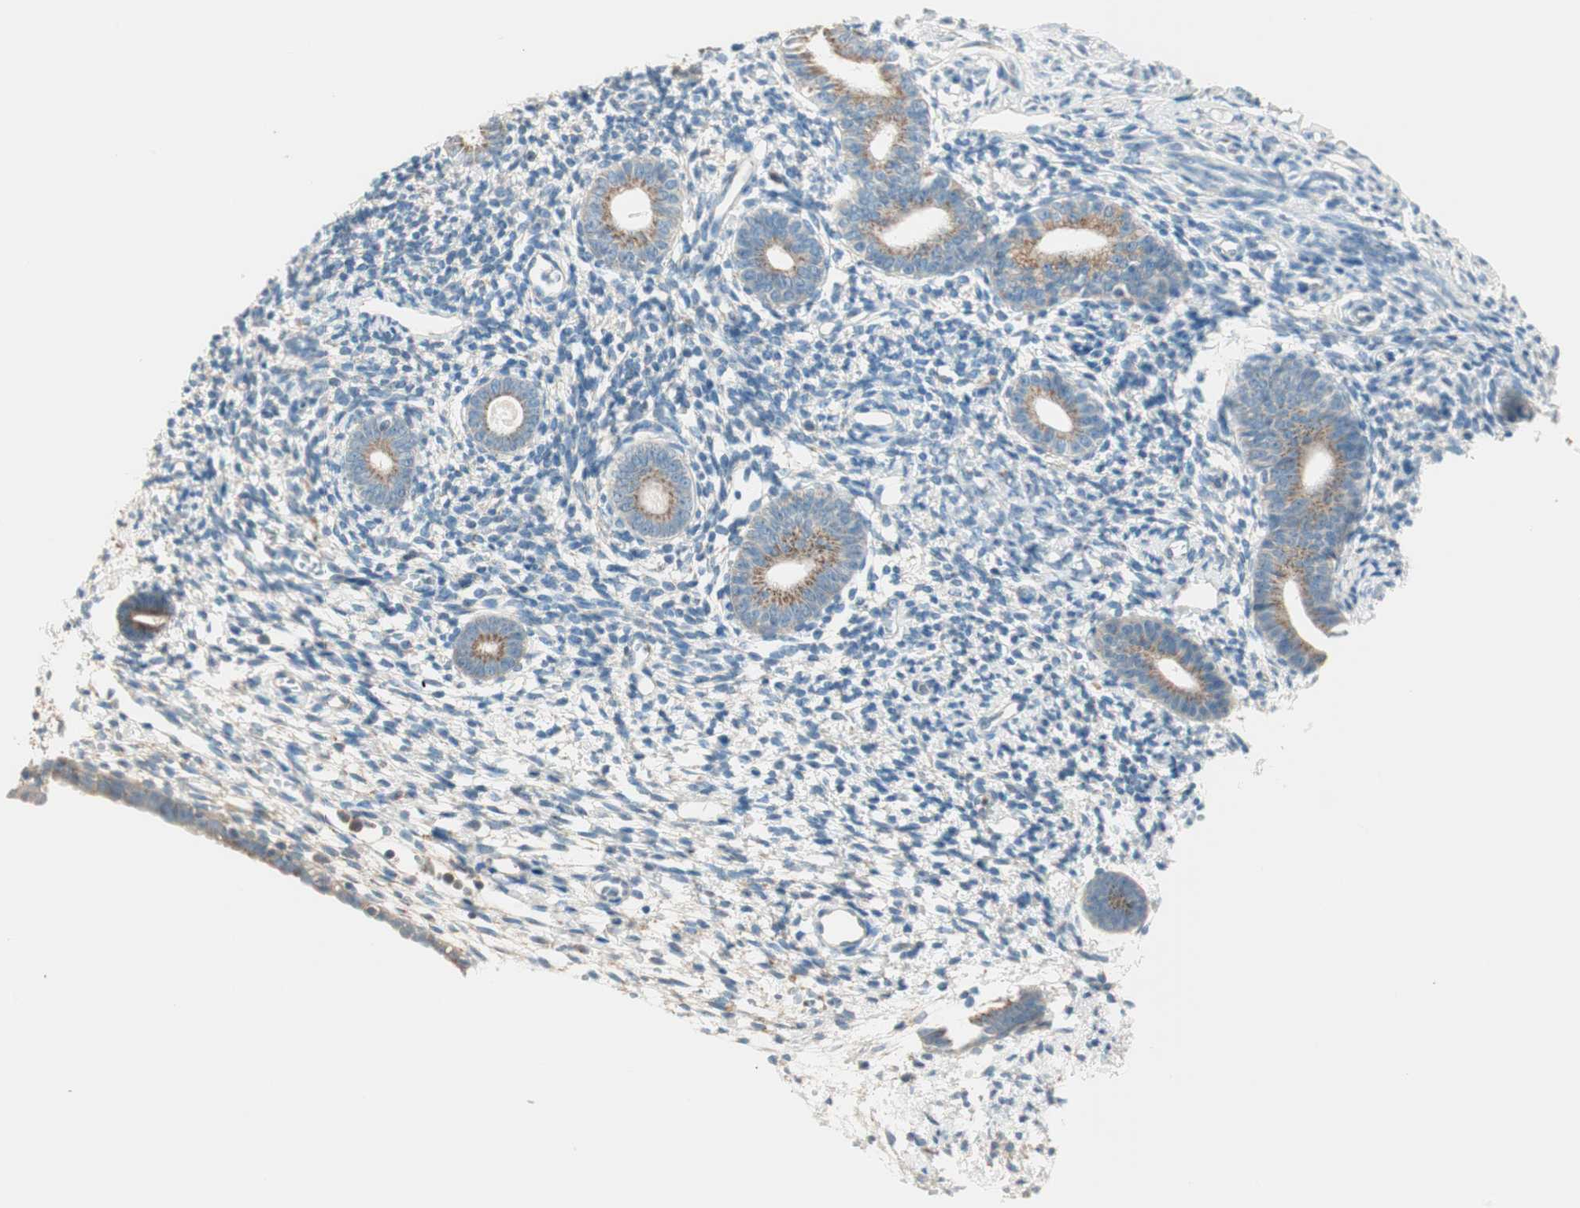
{"staining": {"intensity": "weak", "quantity": "<25%", "location": "cytoplasmic/membranous"}, "tissue": "endometrium", "cell_type": "Cells in endometrial stroma", "image_type": "normal", "snomed": [{"axis": "morphology", "description": "Normal tissue, NOS"}, {"axis": "topography", "description": "Endometrium"}], "caption": "Immunohistochemistry (IHC) histopathology image of normal human endometrium stained for a protein (brown), which displays no positivity in cells in endometrial stroma.", "gene": "SEC16A", "patient": {"sex": "female", "age": 71}}